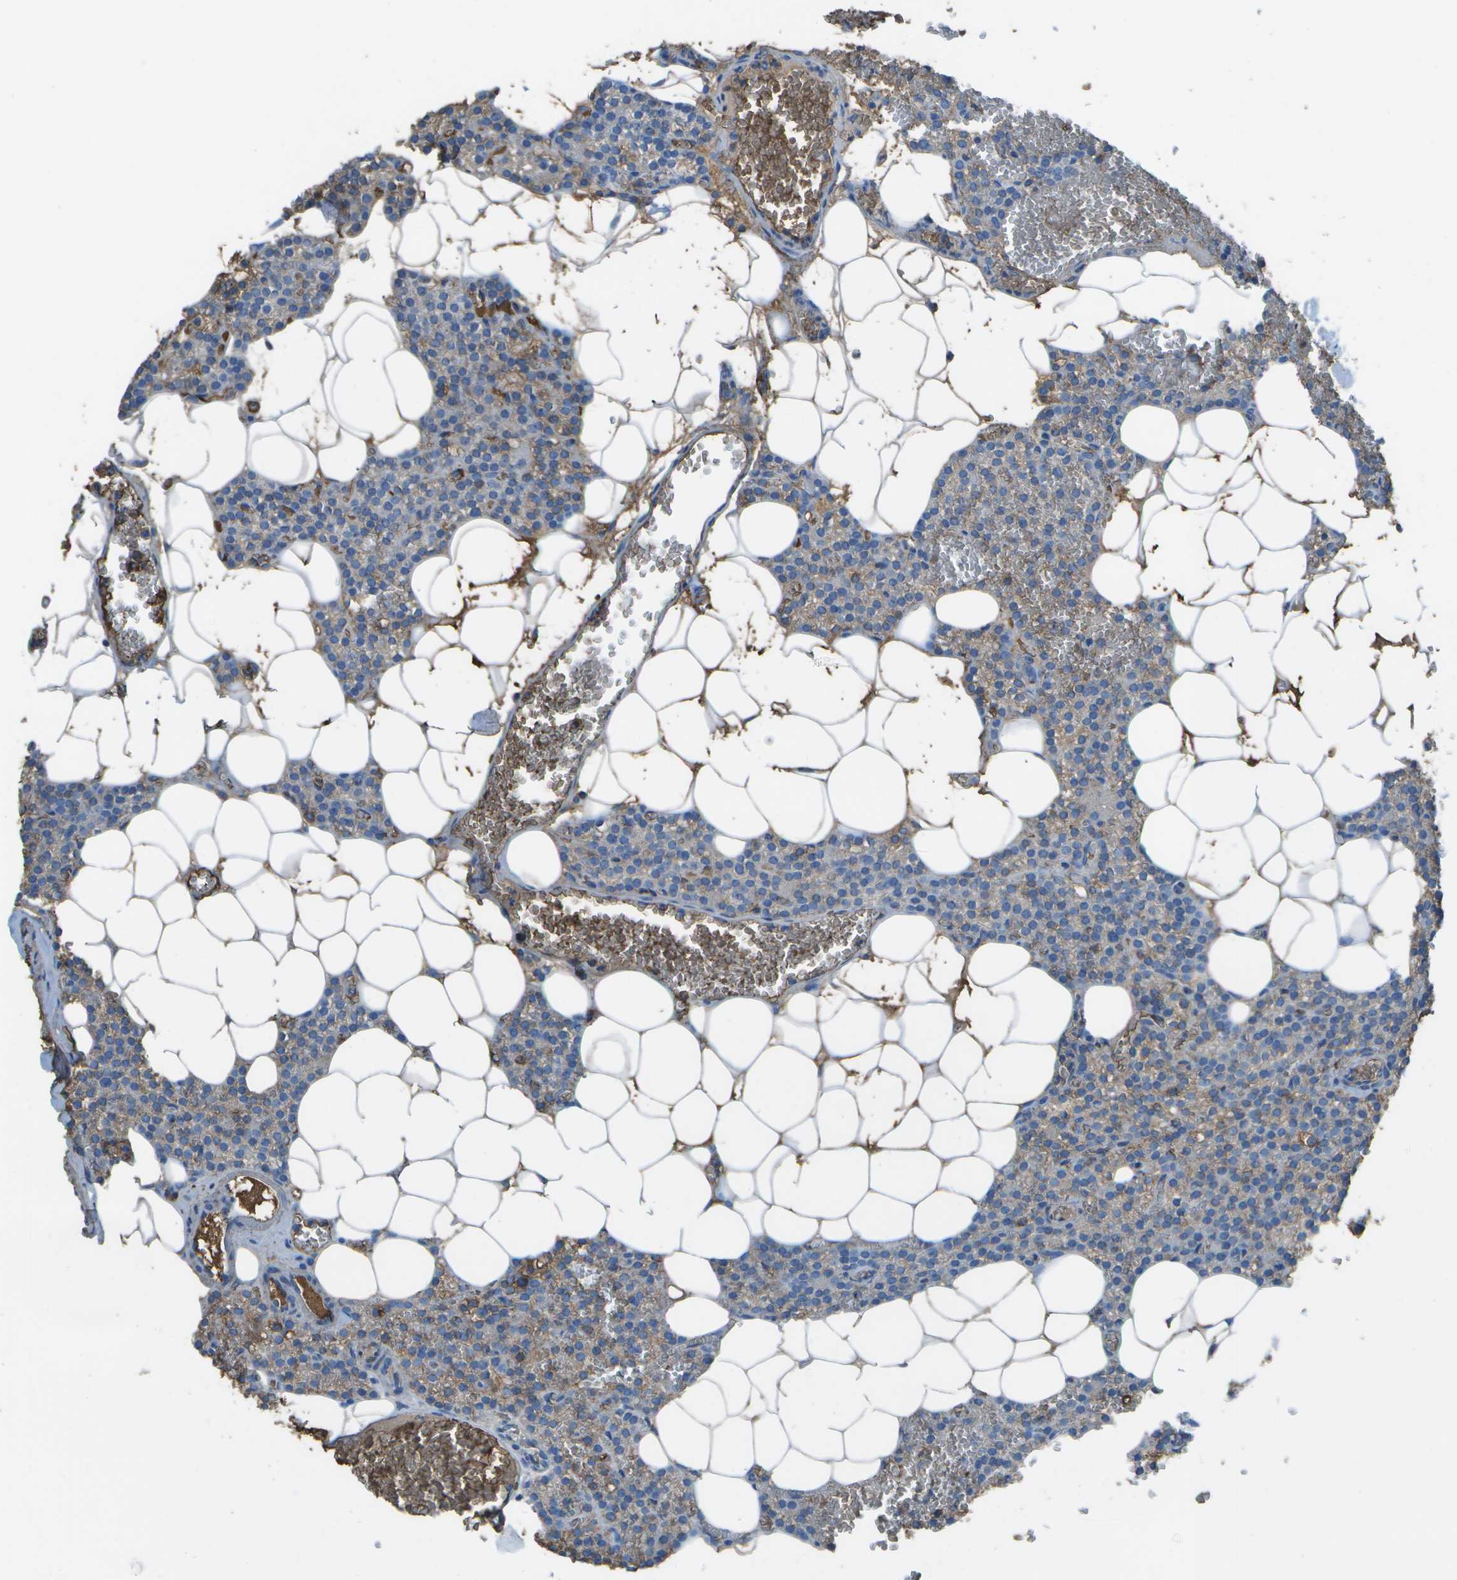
{"staining": {"intensity": "moderate", "quantity": "<25%", "location": "cytoplasmic/membranous"}, "tissue": "parathyroid gland", "cell_type": "Glandular cells", "image_type": "normal", "snomed": [{"axis": "morphology", "description": "Normal tissue, NOS"}, {"axis": "morphology", "description": "Adenoma, NOS"}, {"axis": "topography", "description": "Parathyroid gland"}], "caption": "Immunohistochemistry (IHC) photomicrograph of benign human parathyroid gland stained for a protein (brown), which shows low levels of moderate cytoplasmic/membranous expression in approximately <25% of glandular cells.", "gene": "CYP4F11", "patient": {"sex": "female", "age": 58}}